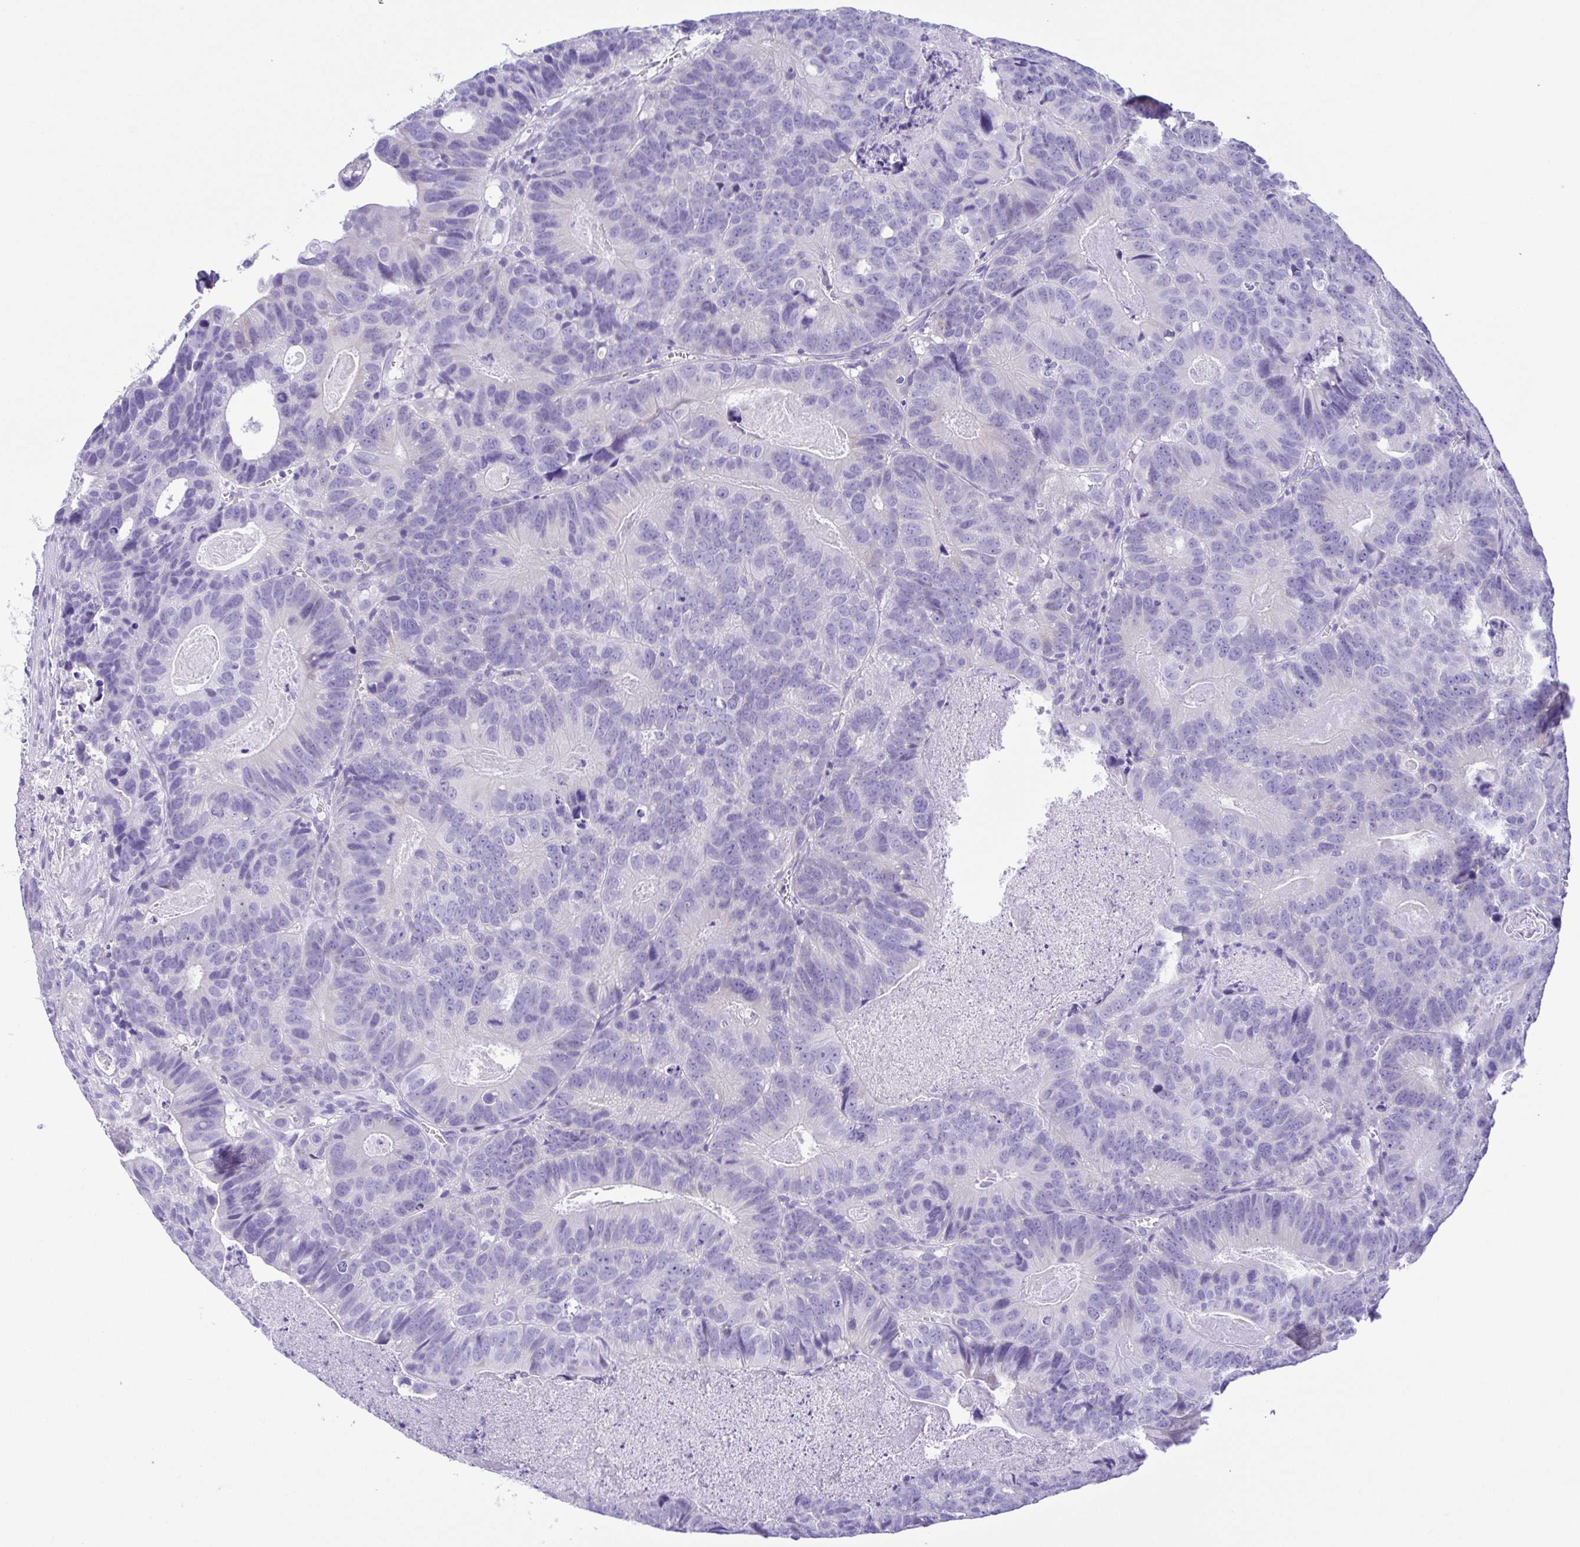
{"staining": {"intensity": "negative", "quantity": "none", "location": "none"}, "tissue": "head and neck cancer", "cell_type": "Tumor cells", "image_type": "cancer", "snomed": [{"axis": "morphology", "description": "Adenocarcinoma, NOS"}, {"axis": "topography", "description": "Head-Neck"}], "caption": "Immunohistochemical staining of human head and neck cancer displays no significant staining in tumor cells.", "gene": "PAK3", "patient": {"sex": "male", "age": 62}}